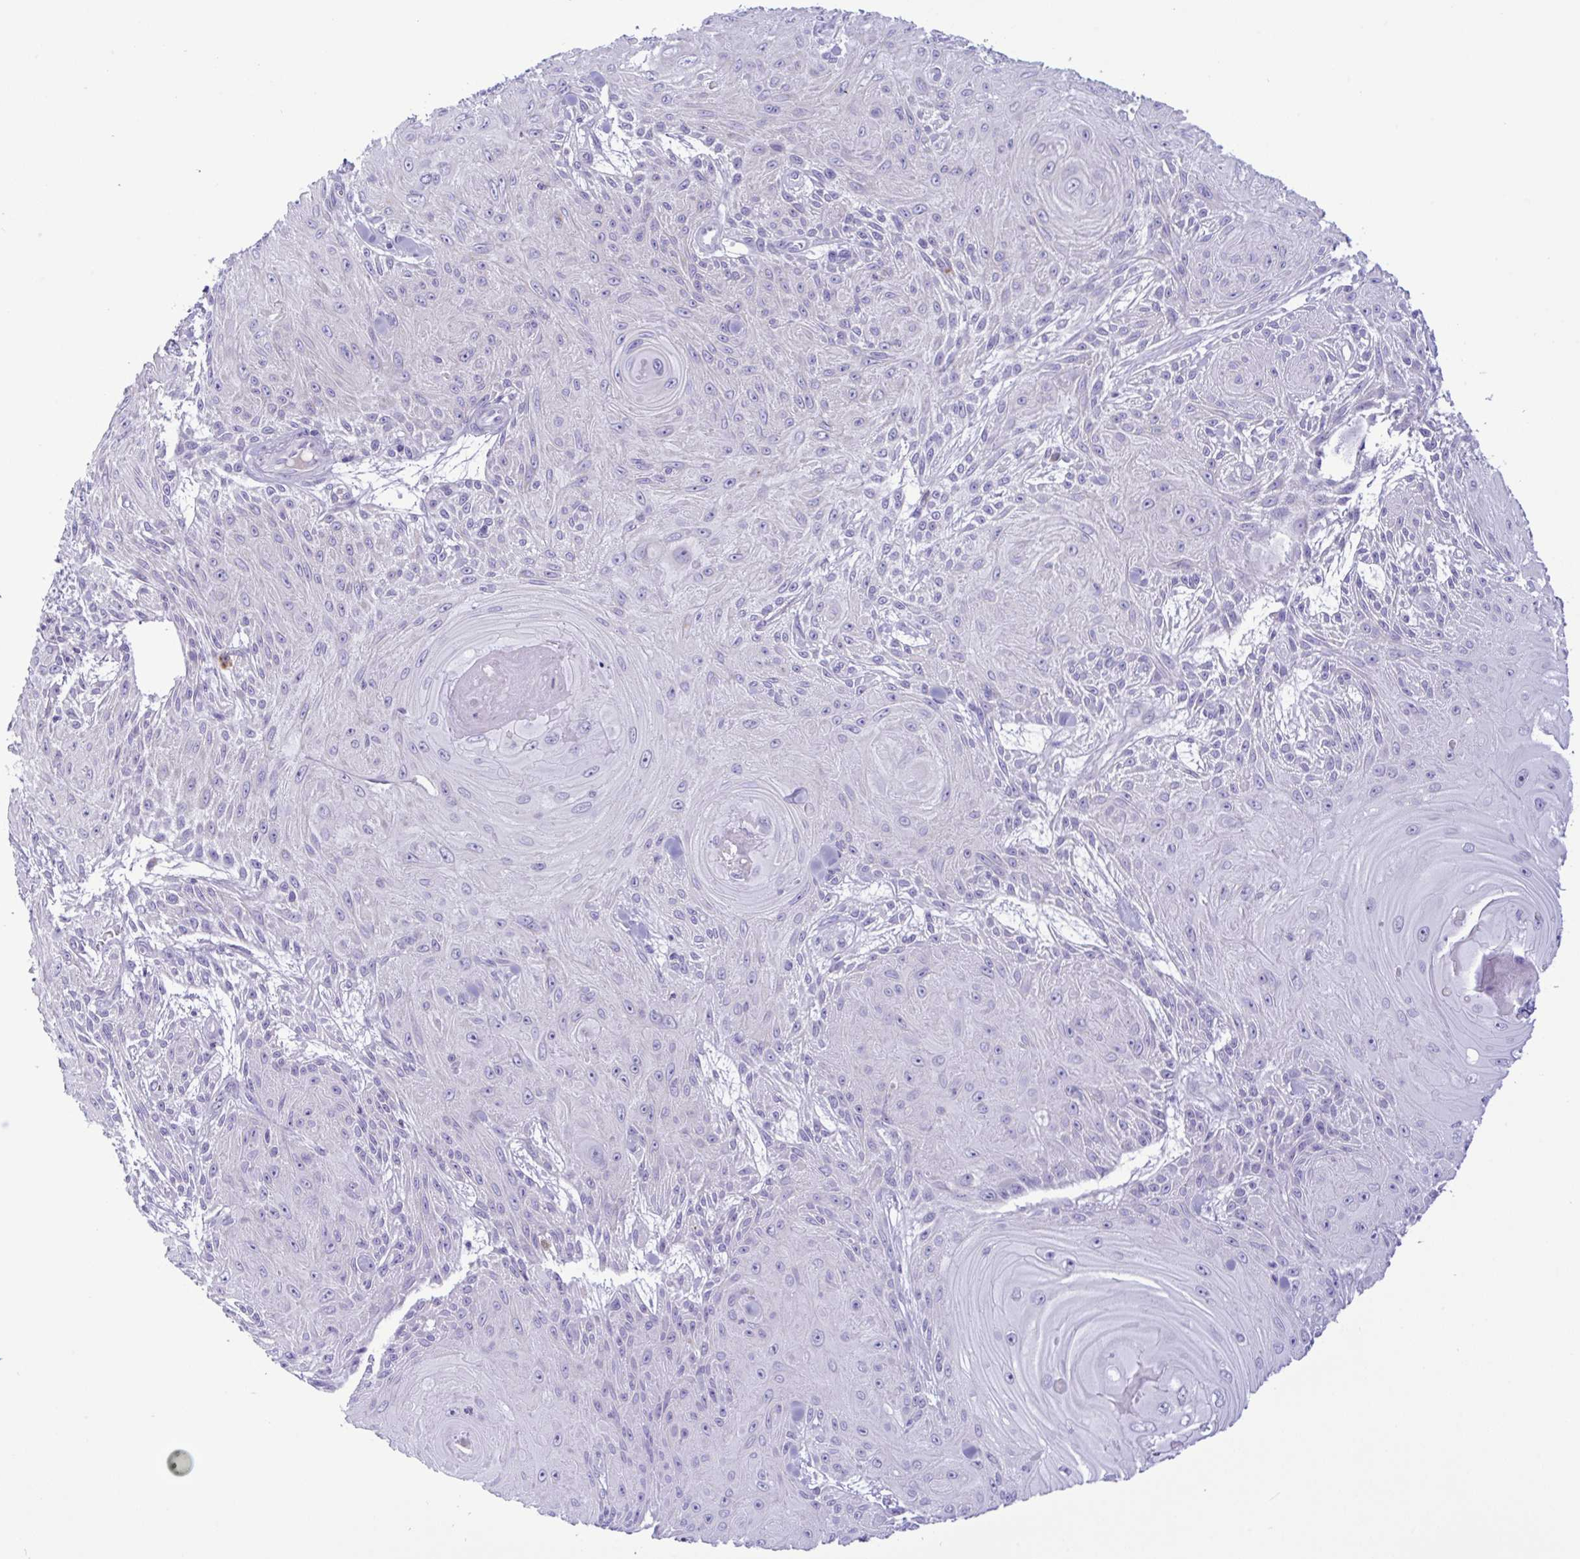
{"staining": {"intensity": "negative", "quantity": "none", "location": "none"}, "tissue": "skin cancer", "cell_type": "Tumor cells", "image_type": "cancer", "snomed": [{"axis": "morphology", "description": "Squamous cell carcinoma, NOS"}, {"axis": "topography", "description": "Skin"}], "caption": "An immunohistochemistry micrograph of skin cancer is shown. There is no staining in tumor cells of skin cancer.", "gene": "SREBF1", "patient": {"sex": "male", "age": 88}}